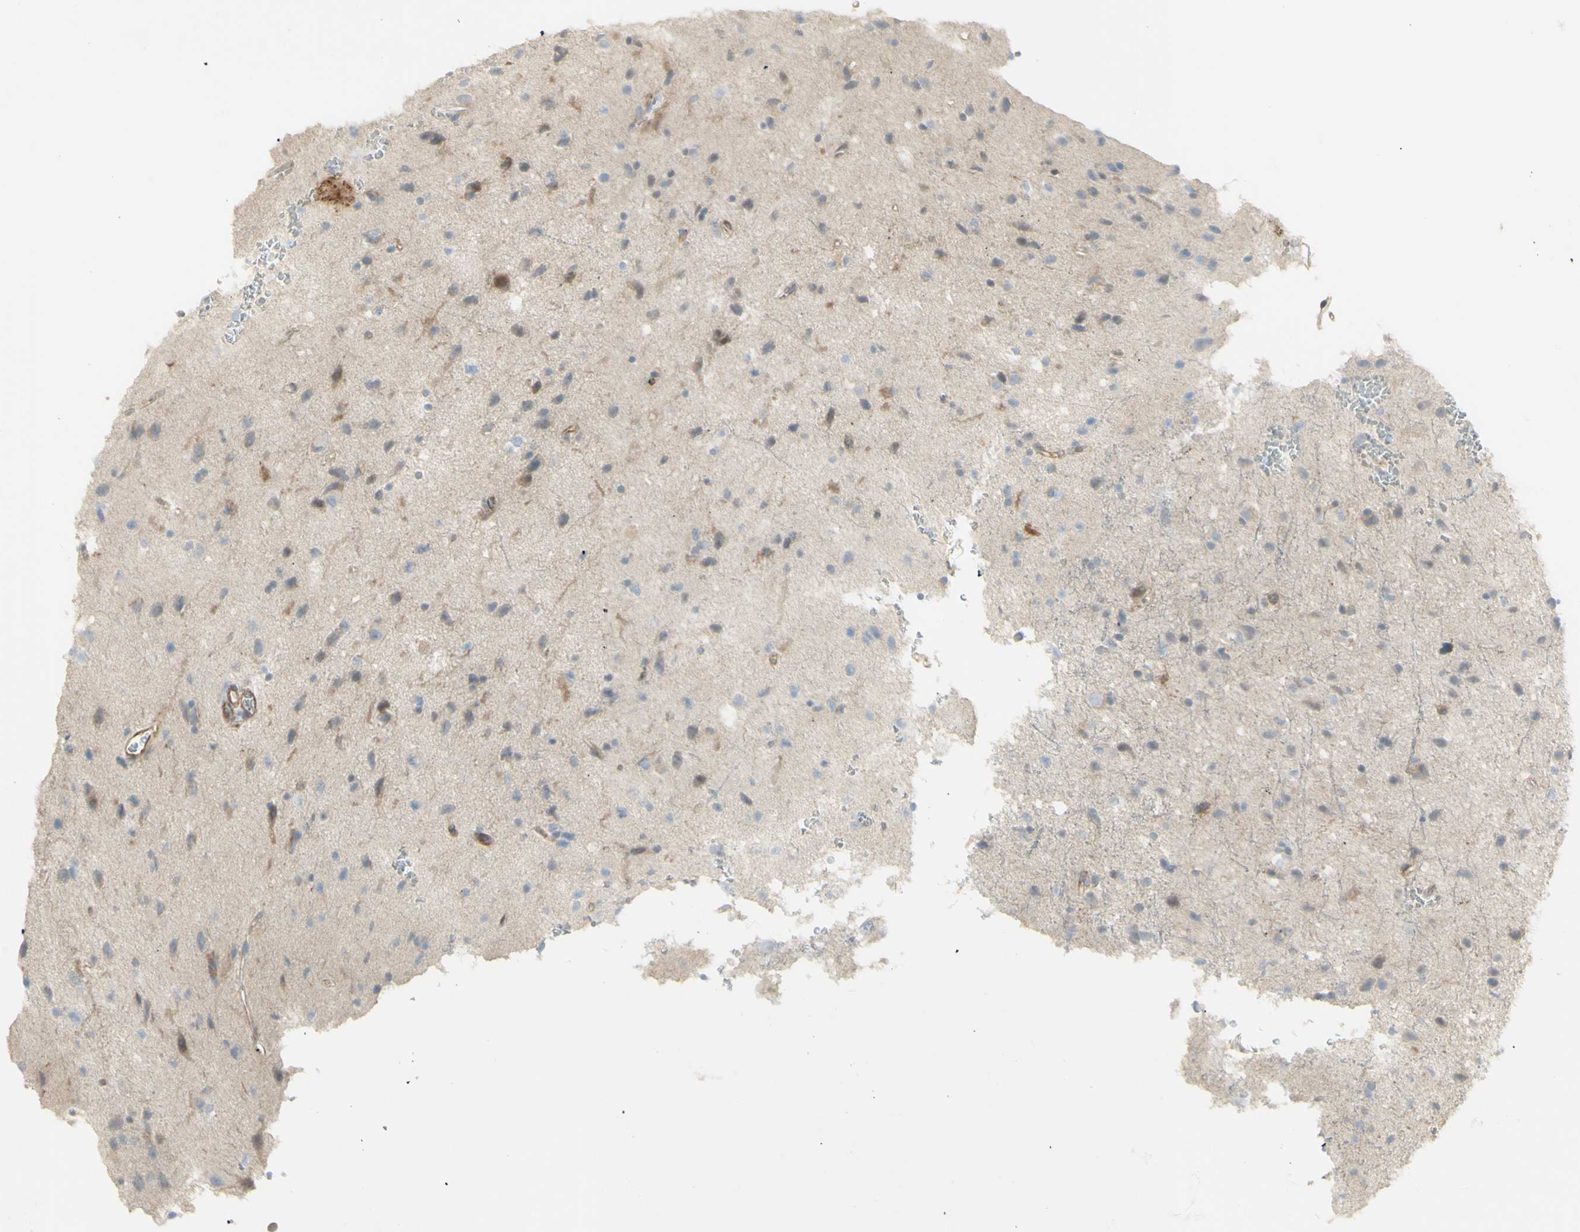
{"staining": {"intensity": "negative", "quantity": "none", "location": "none"}, "tissue": "glioma", "cell_type": "Tumor cells", "image_type": "cancer", "snomed": [{"axis": "morphology", "description": "Glioma, malignant, Low grade"}, {"axis": "topography", "description": "Brain"}], "caption": "This is an IHC micrograph of human malignant glioma (low-grade). There is no positivity in tumor cells.", "gene": "NDST4", "patient": {"sex": "male", "age": 77}}